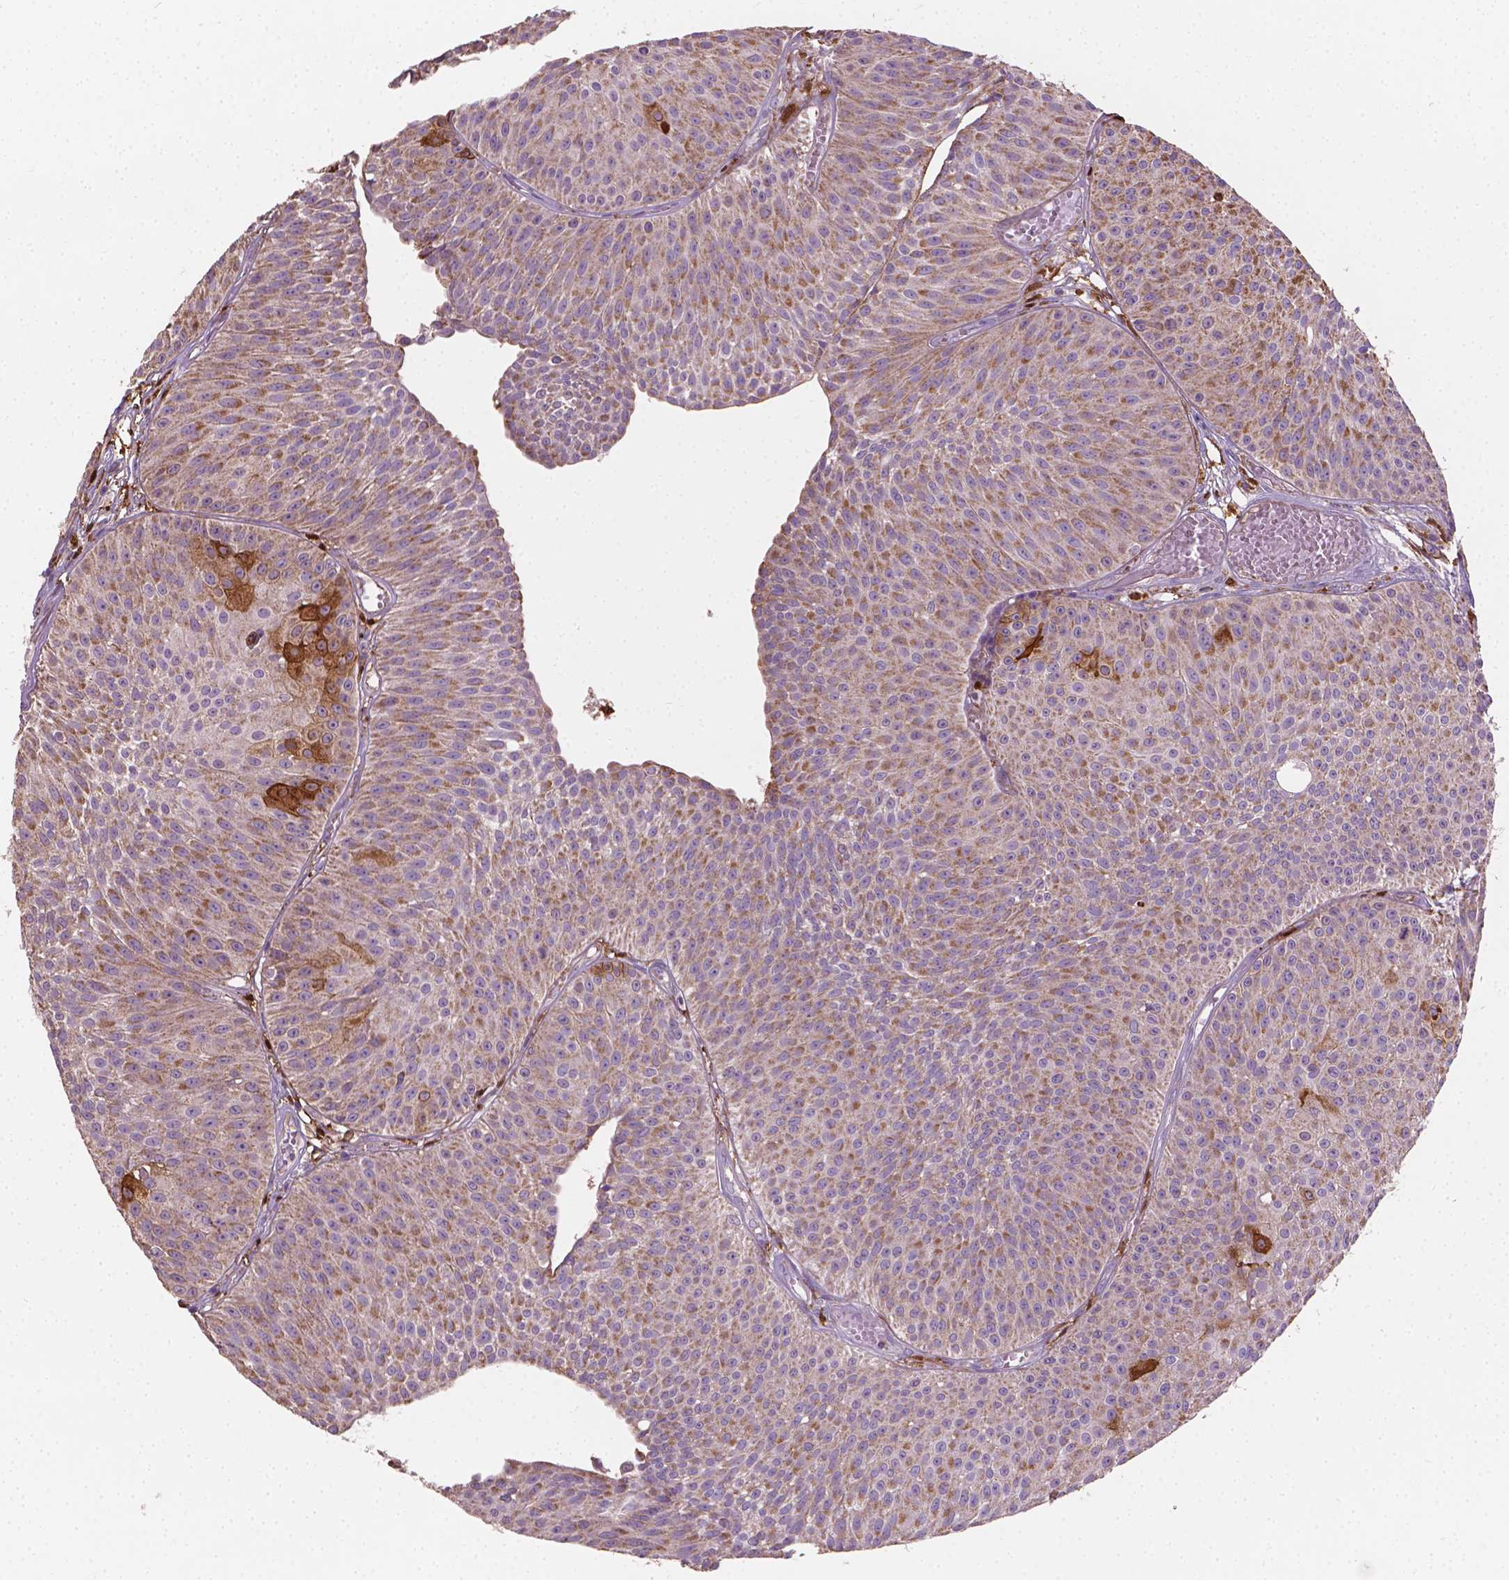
{"staining": {"intensity": "moderate", "quantity": "25%-75%", "location": "cytoplasmic/membranous"}, "tissue": "urothelial cancer", "cell_type": "Tumor cells", "image_type": "cancer", "snomed": [{"axis": "morphology", "description": "Urothelial carcinoma, Low grade"}, {"axis": "topography", "description": "Urinary bladder"}], "caption": "A medium amount of moderate cytoplasmic/membranous positivity is appreciated in about 25%-75% of tumor cells in urothelial cancer tissue. (brown staining indicates protein expression, while blue staining denotes nuclei).", "gene": "TCAF1", "patient": {"sex": "male", "age": 63}}